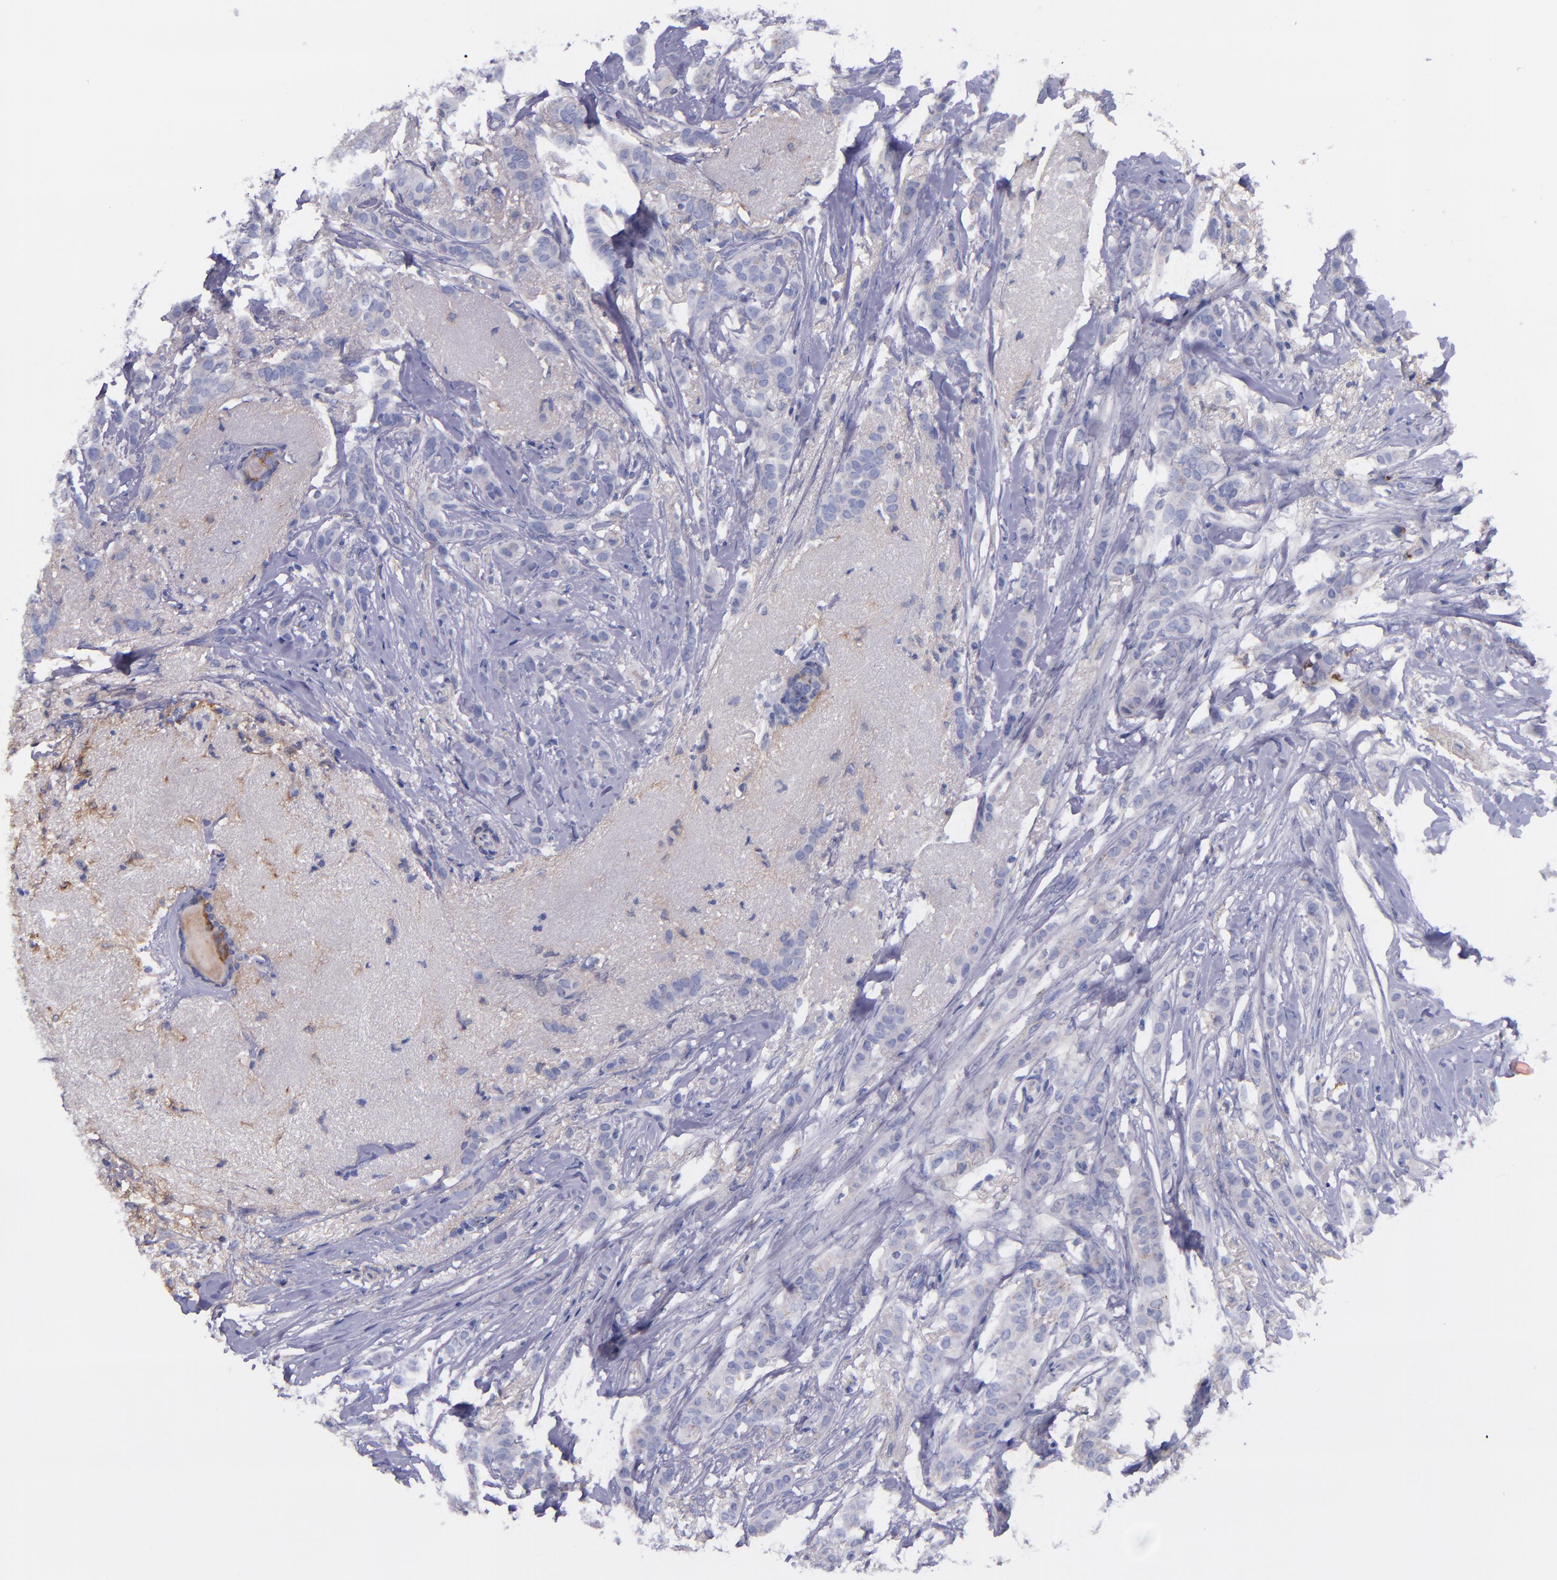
{"staining": {"intensity": "negative", "quantity": "none", "location": "none"}, "tissue": "breast cancer", "cell_type": "Tumor cells", "image_type": "cancer", "snomed": [{"axis": "morphology", "description": "Lobular carcinoma"}, {"axis": "topography", "description": "Breast"}], "caption": "The histopathology image demonstrates no significant expression in tumor cells of breast cancer (lobular carcinoma). (Immunohistochemistry (ihc), brightfield microscopy, high magnification).", "gene": "IVL", "patient": {"sex": "female", "age": 55}}